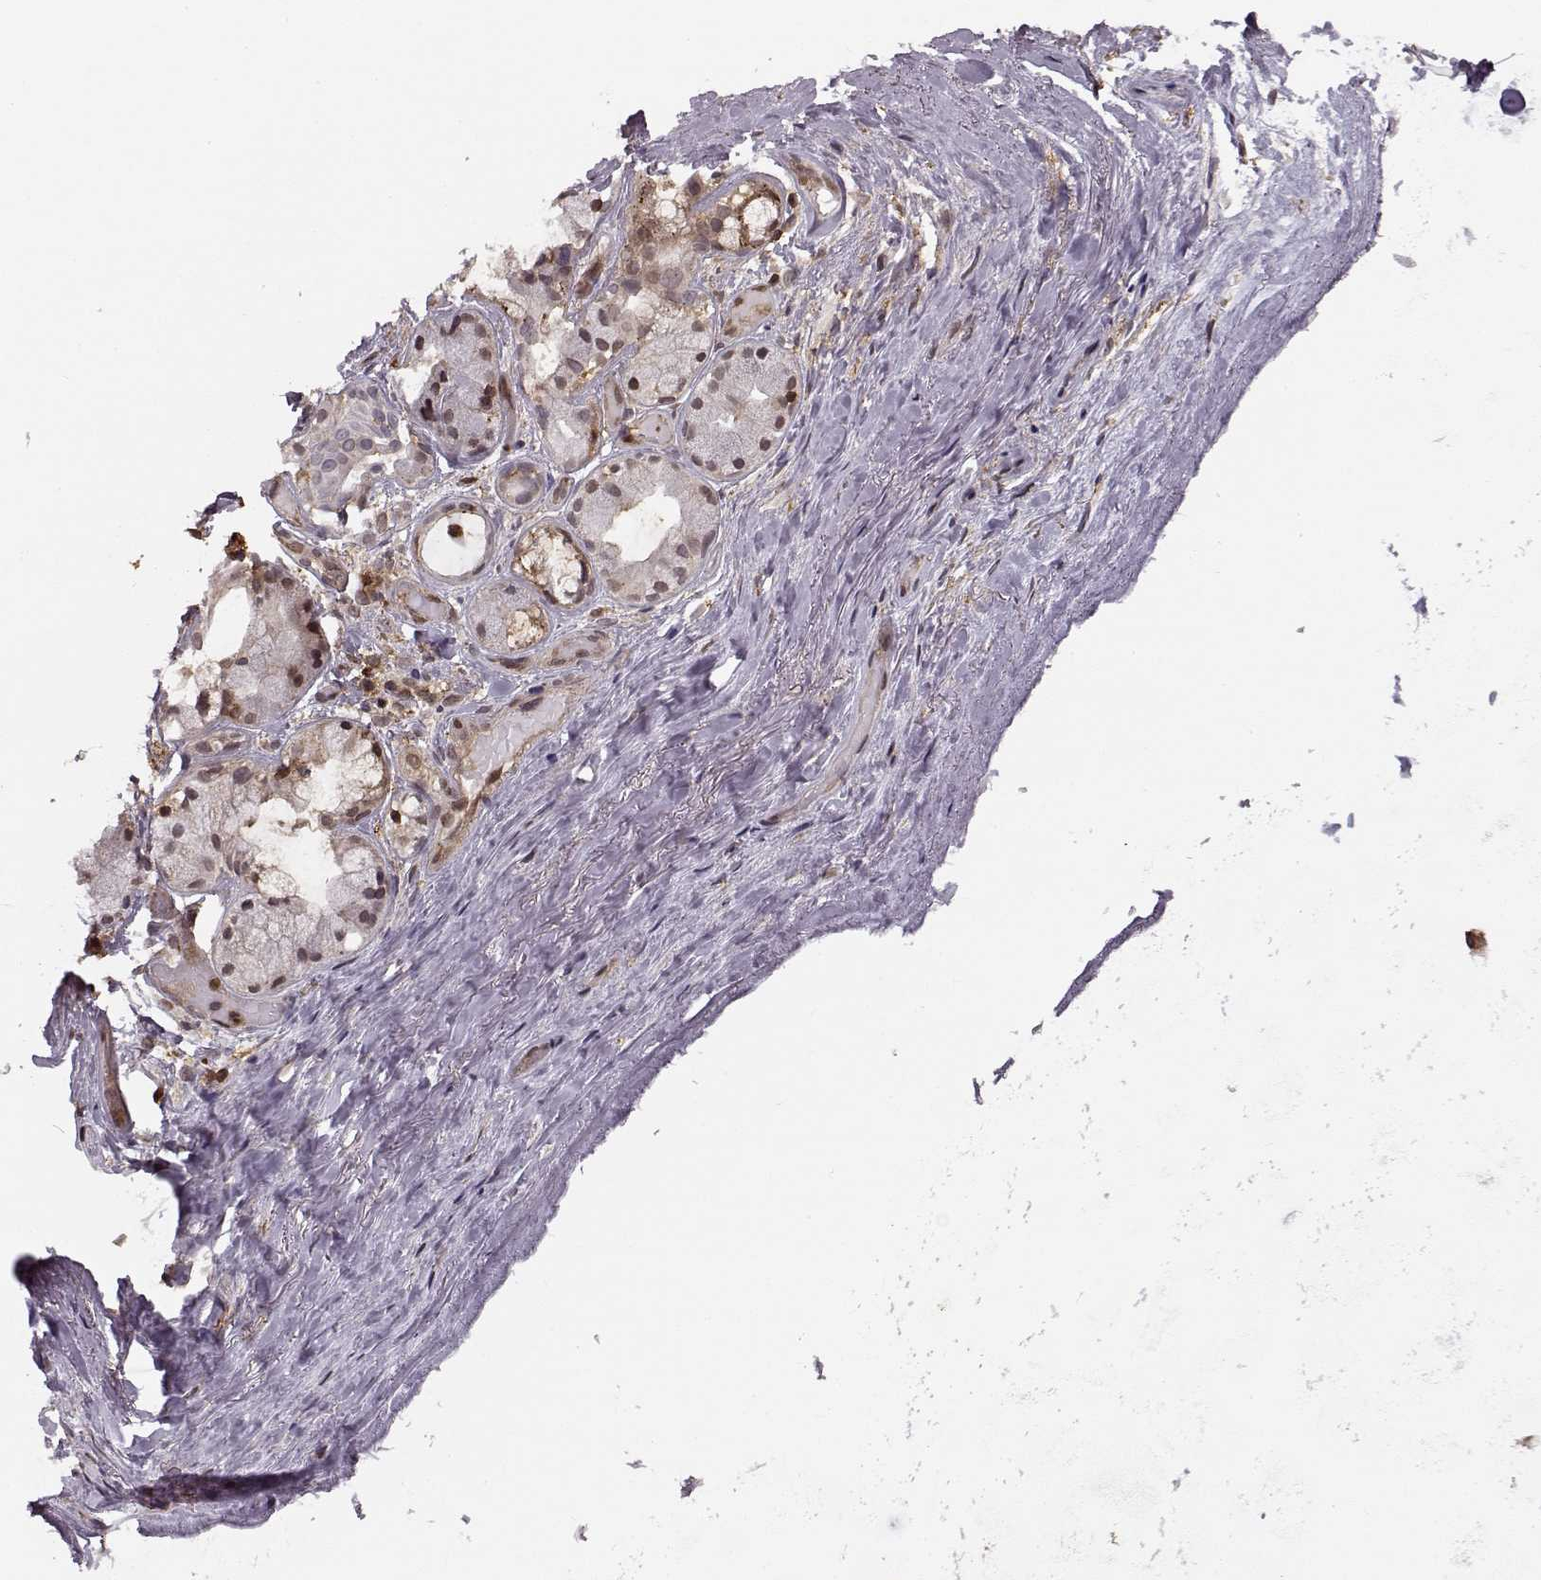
{"staining": {"intensity": "weak", "quantity": "25%-75%", "location": "cytoplasmic/membranous"}, "tissue": "soft tissue", "cell_type": "Fibroblasts", "image_type": "normal", "snomed": [{"axis": "morphology", "description": "Normal tissue, NOS"}, {"axis": "topography", "description": "Cartilage tissue"}], "caption": "Immunohistochemical staining of normal soft tissue shows low levels of weak cytoplasmic/membranous staining in approximately 25%-75% of fibroblasts.", "gene": "MFSD1", "patient": {"sex": "male", "age": 62}}